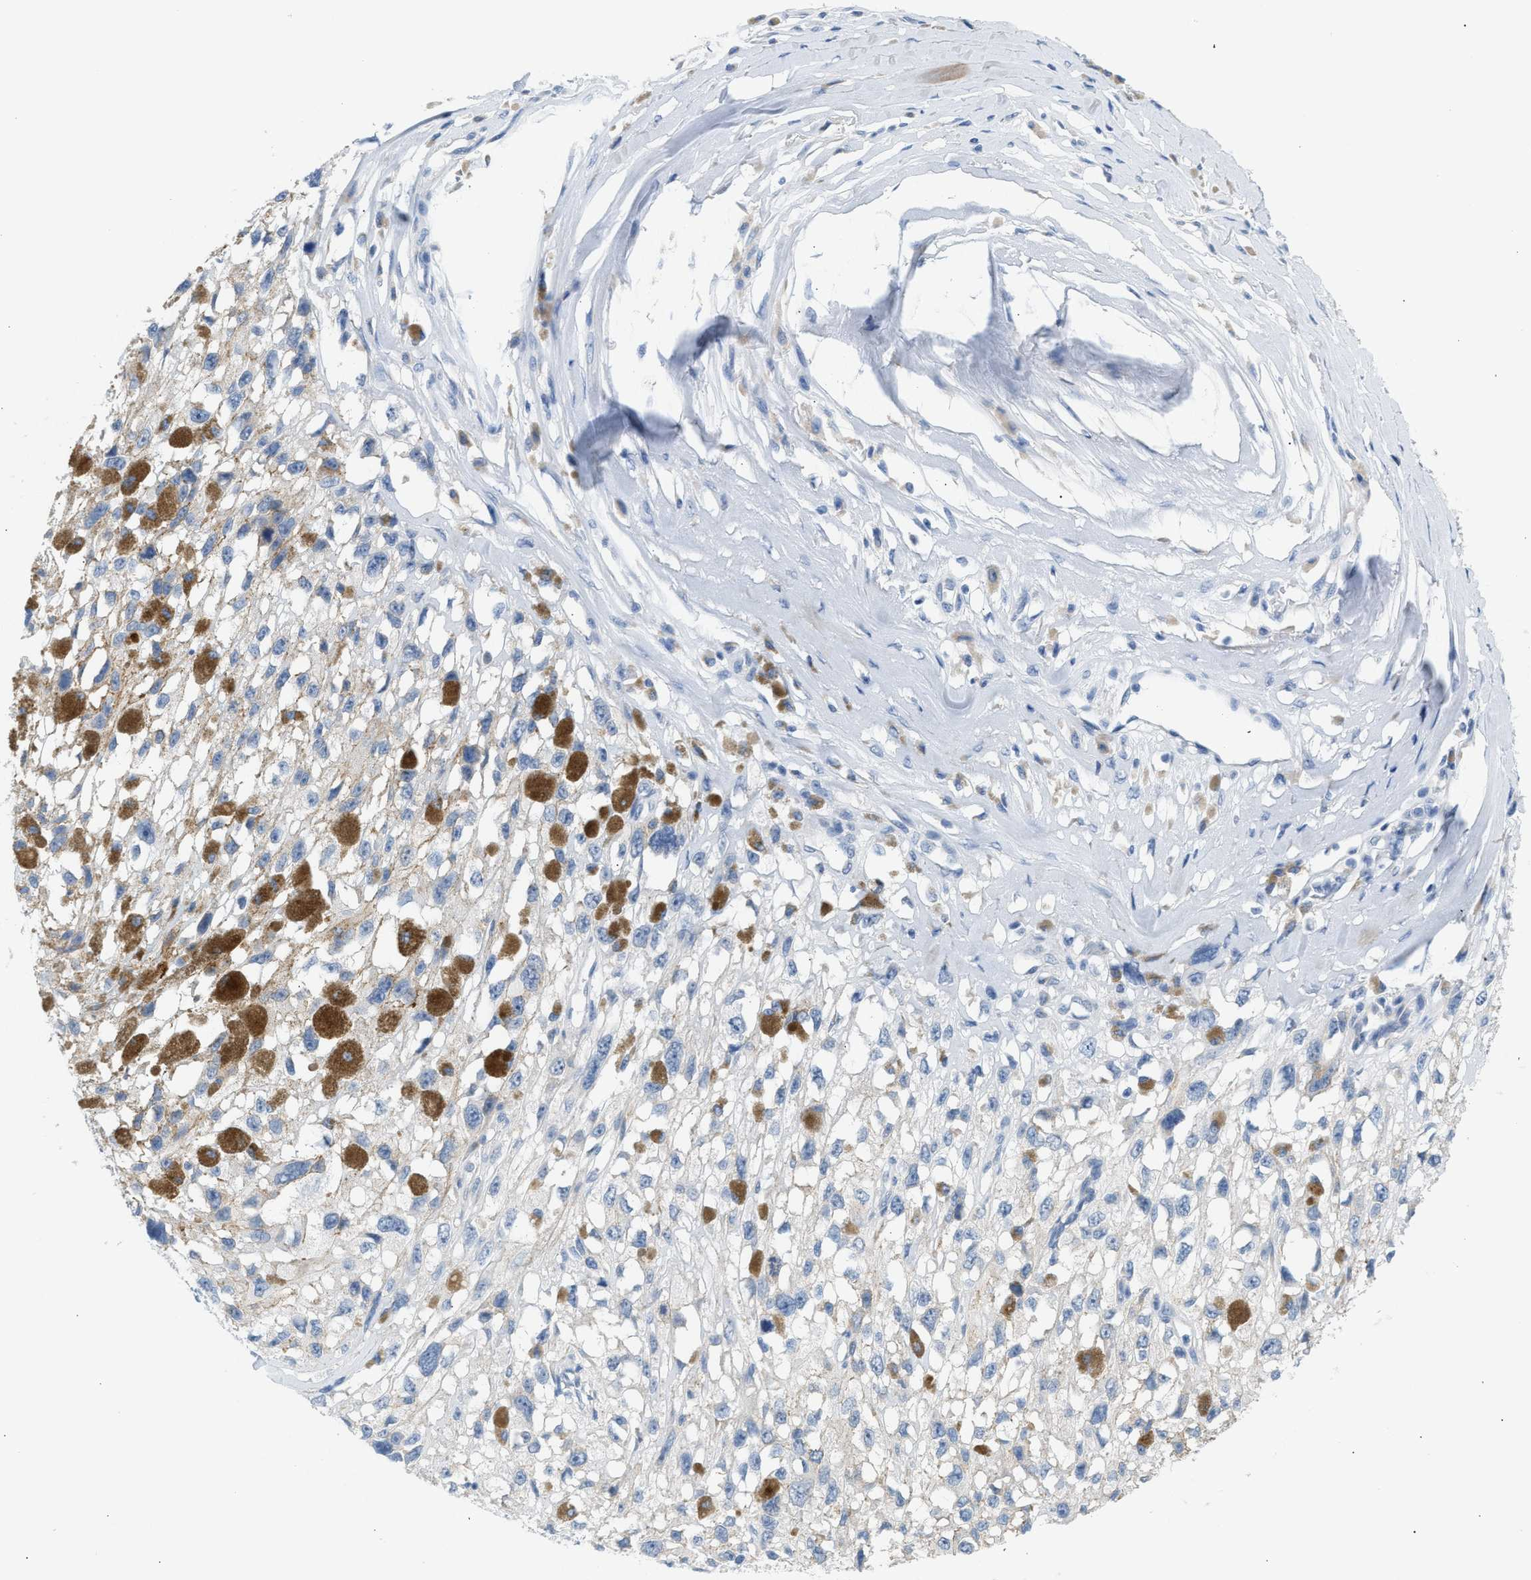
{"staining": {"intensity": "negative", "quantity": "none", "location": "none"}, "tissue": "melanoma", "cell_type": "Tumor cells", "image_type": "cancer", "snomed": [{"axis": "morphology", "description": "Malignant melanoma, Metastatic site"}, {"axis": "topography", "description": "Lymph node"}], "caption": "IHC histopathology image of neoplastic tissue: melanoma stained with DAB (3,3'-diaminobenzidine) shows no significant protein staining in tumor cells.", "gene": "ERBB2", "patient": {"sex": "male", "age": 59}}